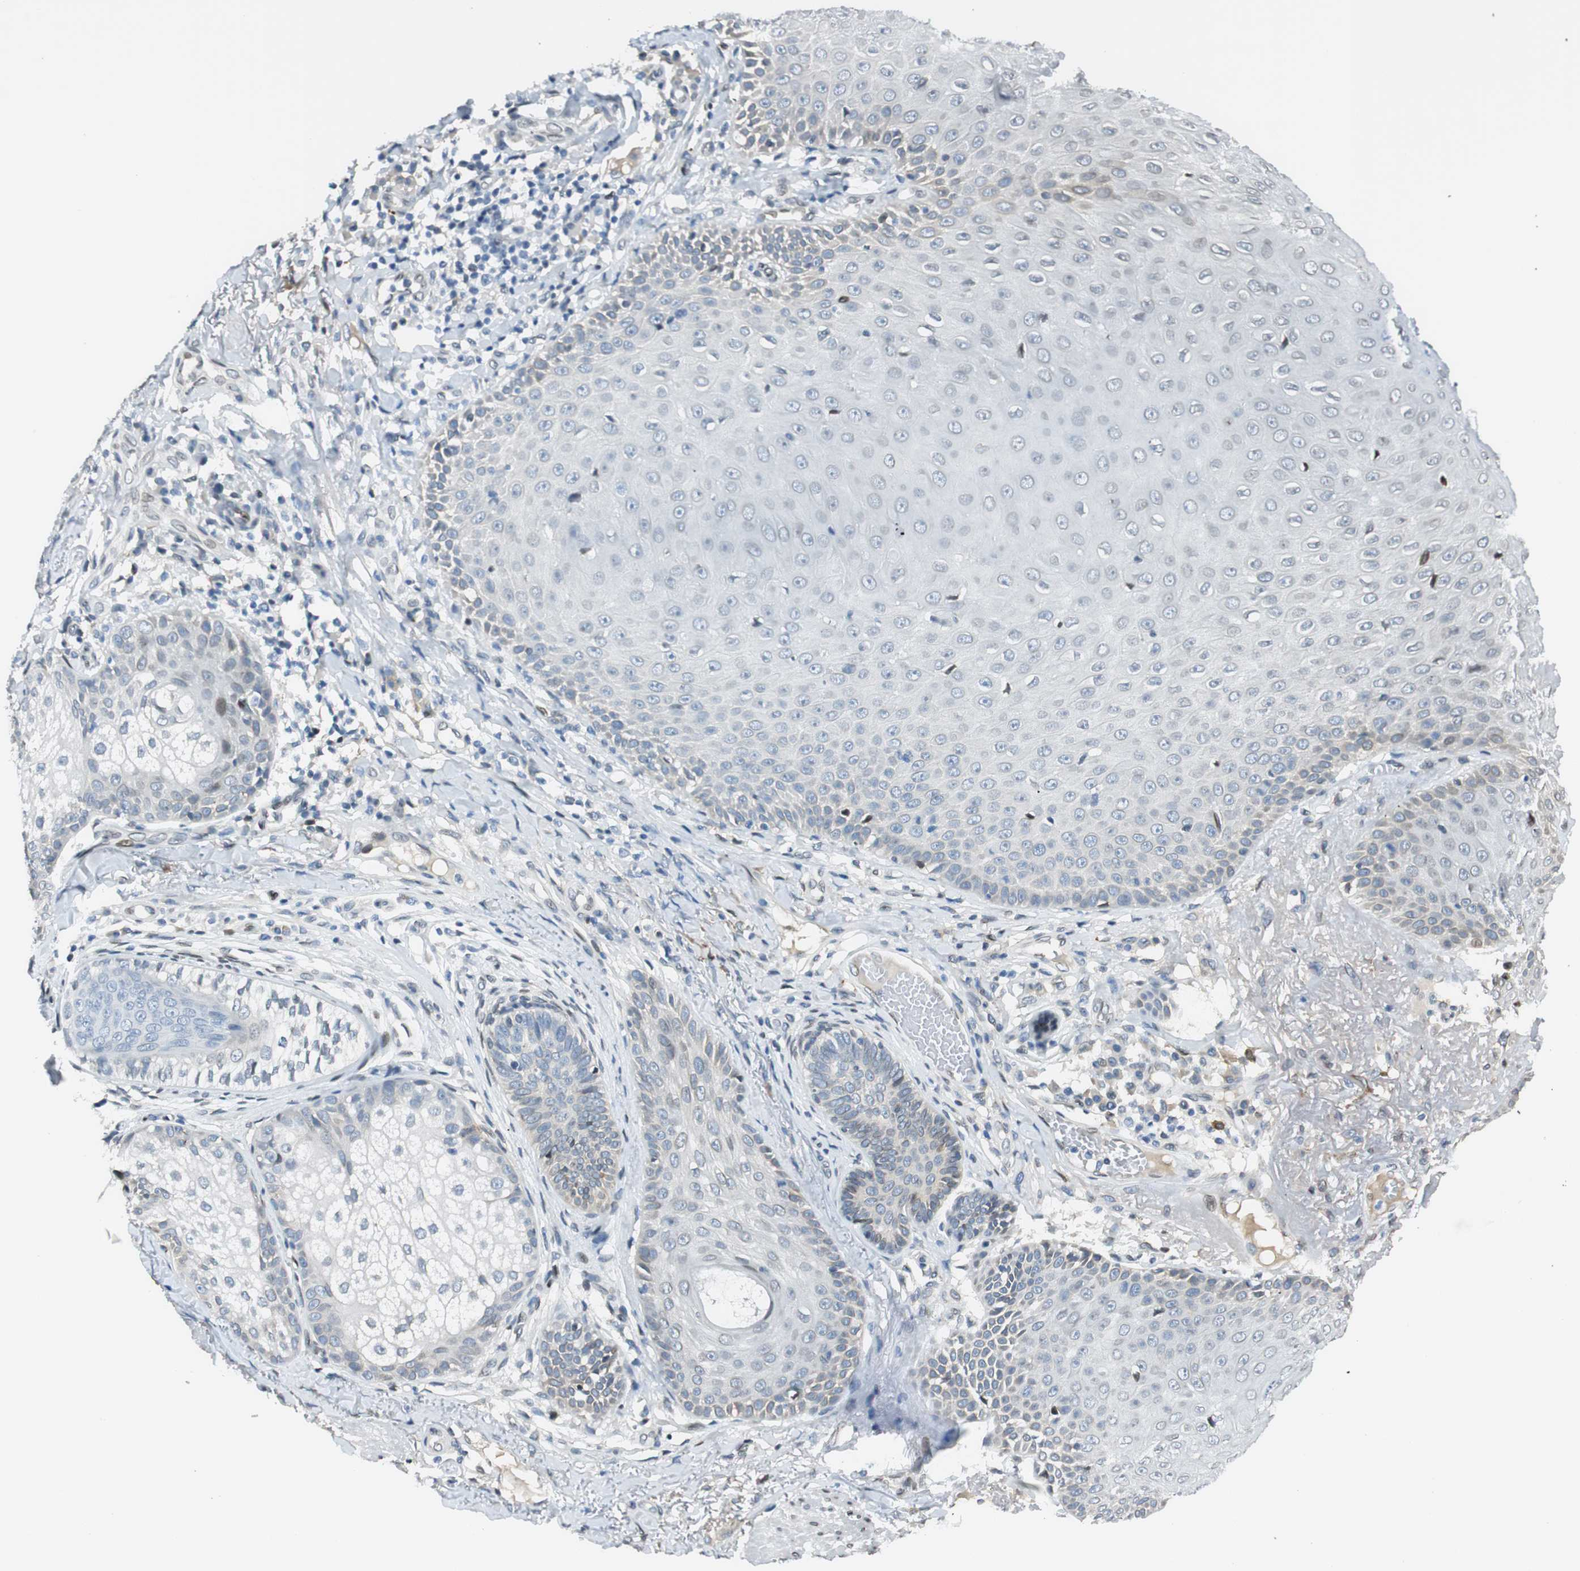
{"staining": {"intensity": "negative", "quantity": "none", "location": "none"}, "tissue": "skin cancer", "cell_type": "Tumor cells", "image_type": "cancer", "snomed": [{"axis": "morphology", "description": "Normal tissue, NOS"}, {"axis": "morphology", "description": "Basal cell carcinoma"}, {"axis": "topography", "description": "Skin"}], "caption": "An IHC photomicrograph of skin basal cell carcinoma is shown. There is no staining in tumor cells of skin basal cell carcinoma.", "gene": "TMEM260", "patient": {"sex": "male", "age": 52}}